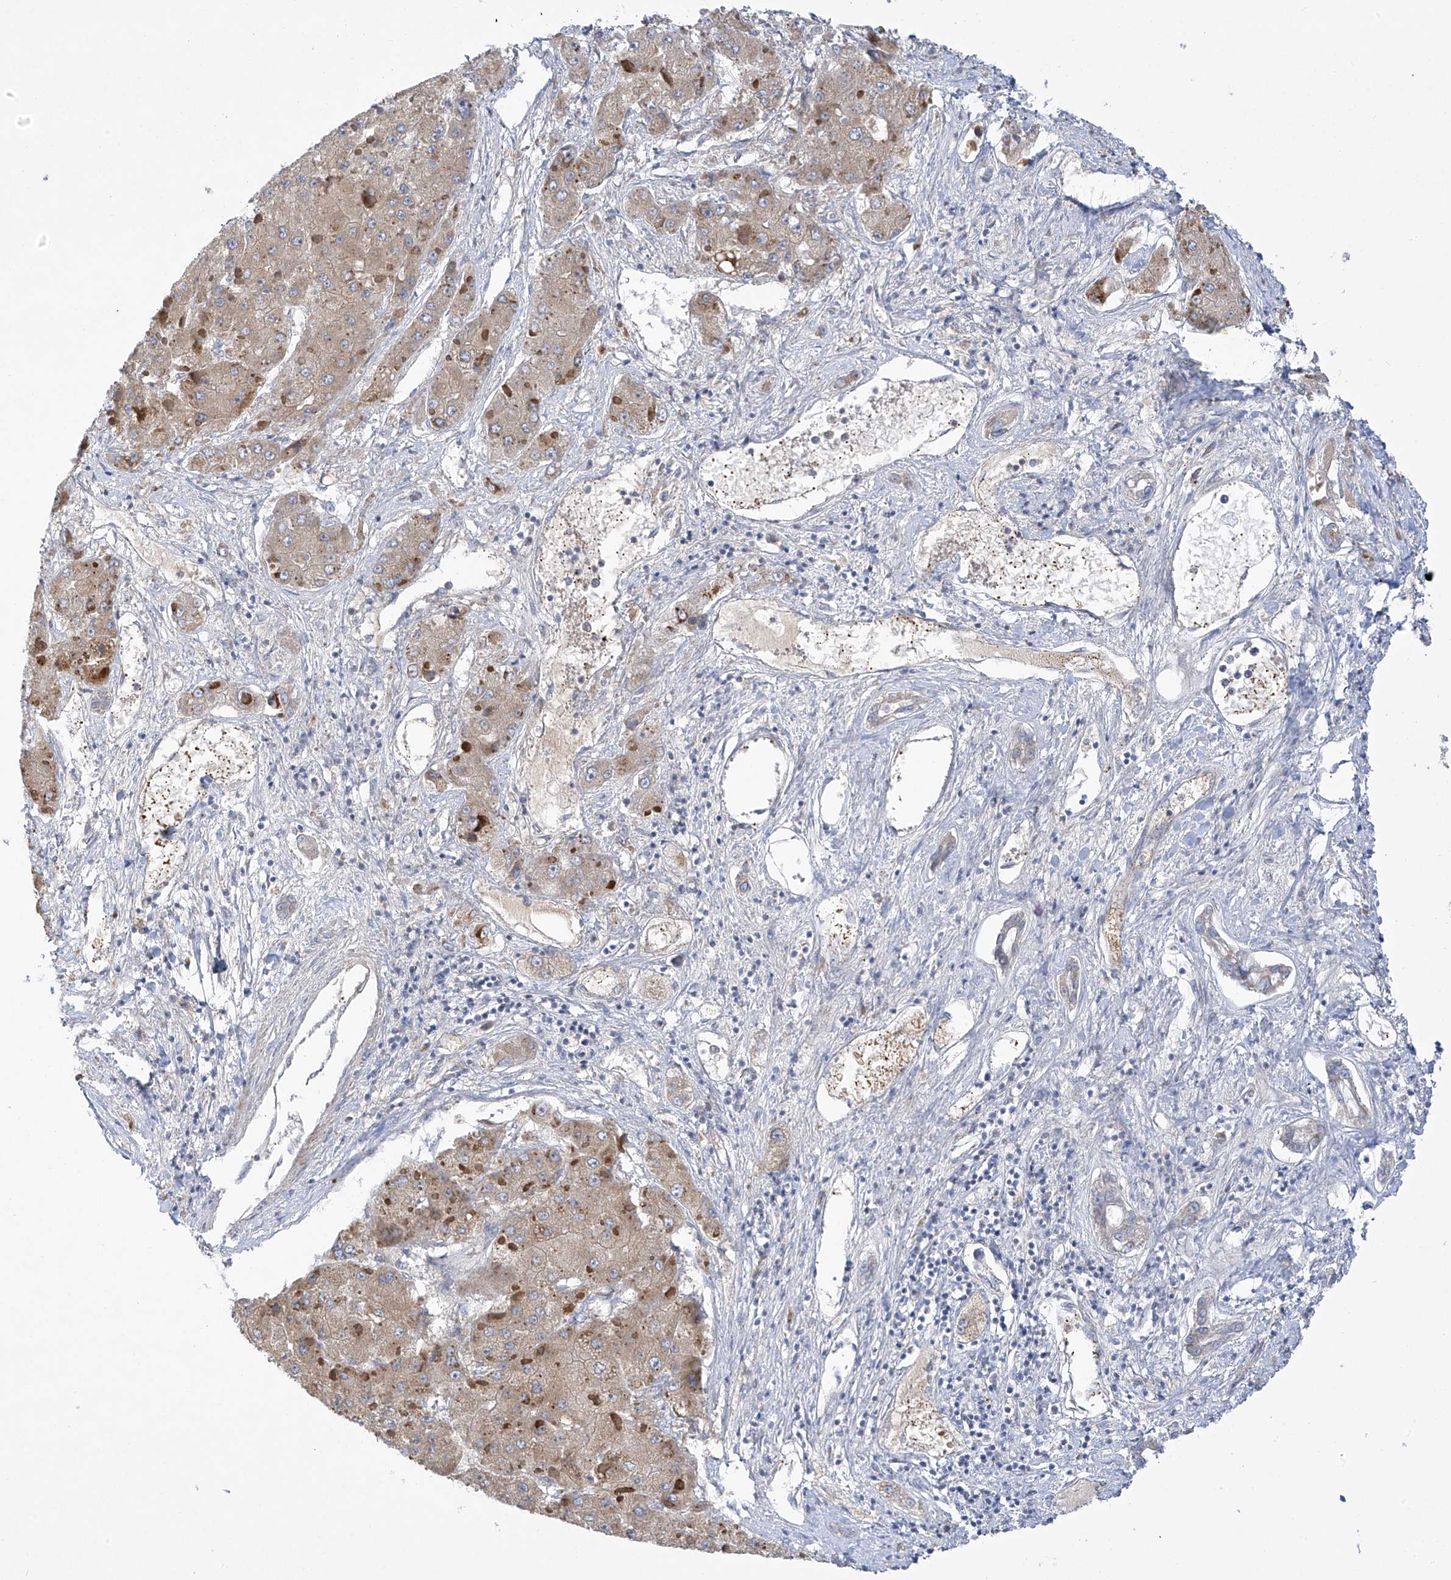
{"staining": {"intensity": "weak", "quantity": ">75%", "location": "cytoplasmic/membranous"}, "tissue": "liver cancer", "cell_type": "Tumor cells", "image_type": "cancer", "snomed": [{"axis": "morphology", "description": "Carcinoma, Hepatocellular, NOS"}, {"axis": "topography", "description": "Liver"}], "caption": "Human liver cancer stained for a protein (brown) displays weak cytoplasmic/membranous positive positivity in approximately >75% of tumor cells.", "gene": "METTL18", "patient": {"sex": "female", "age": 73}}